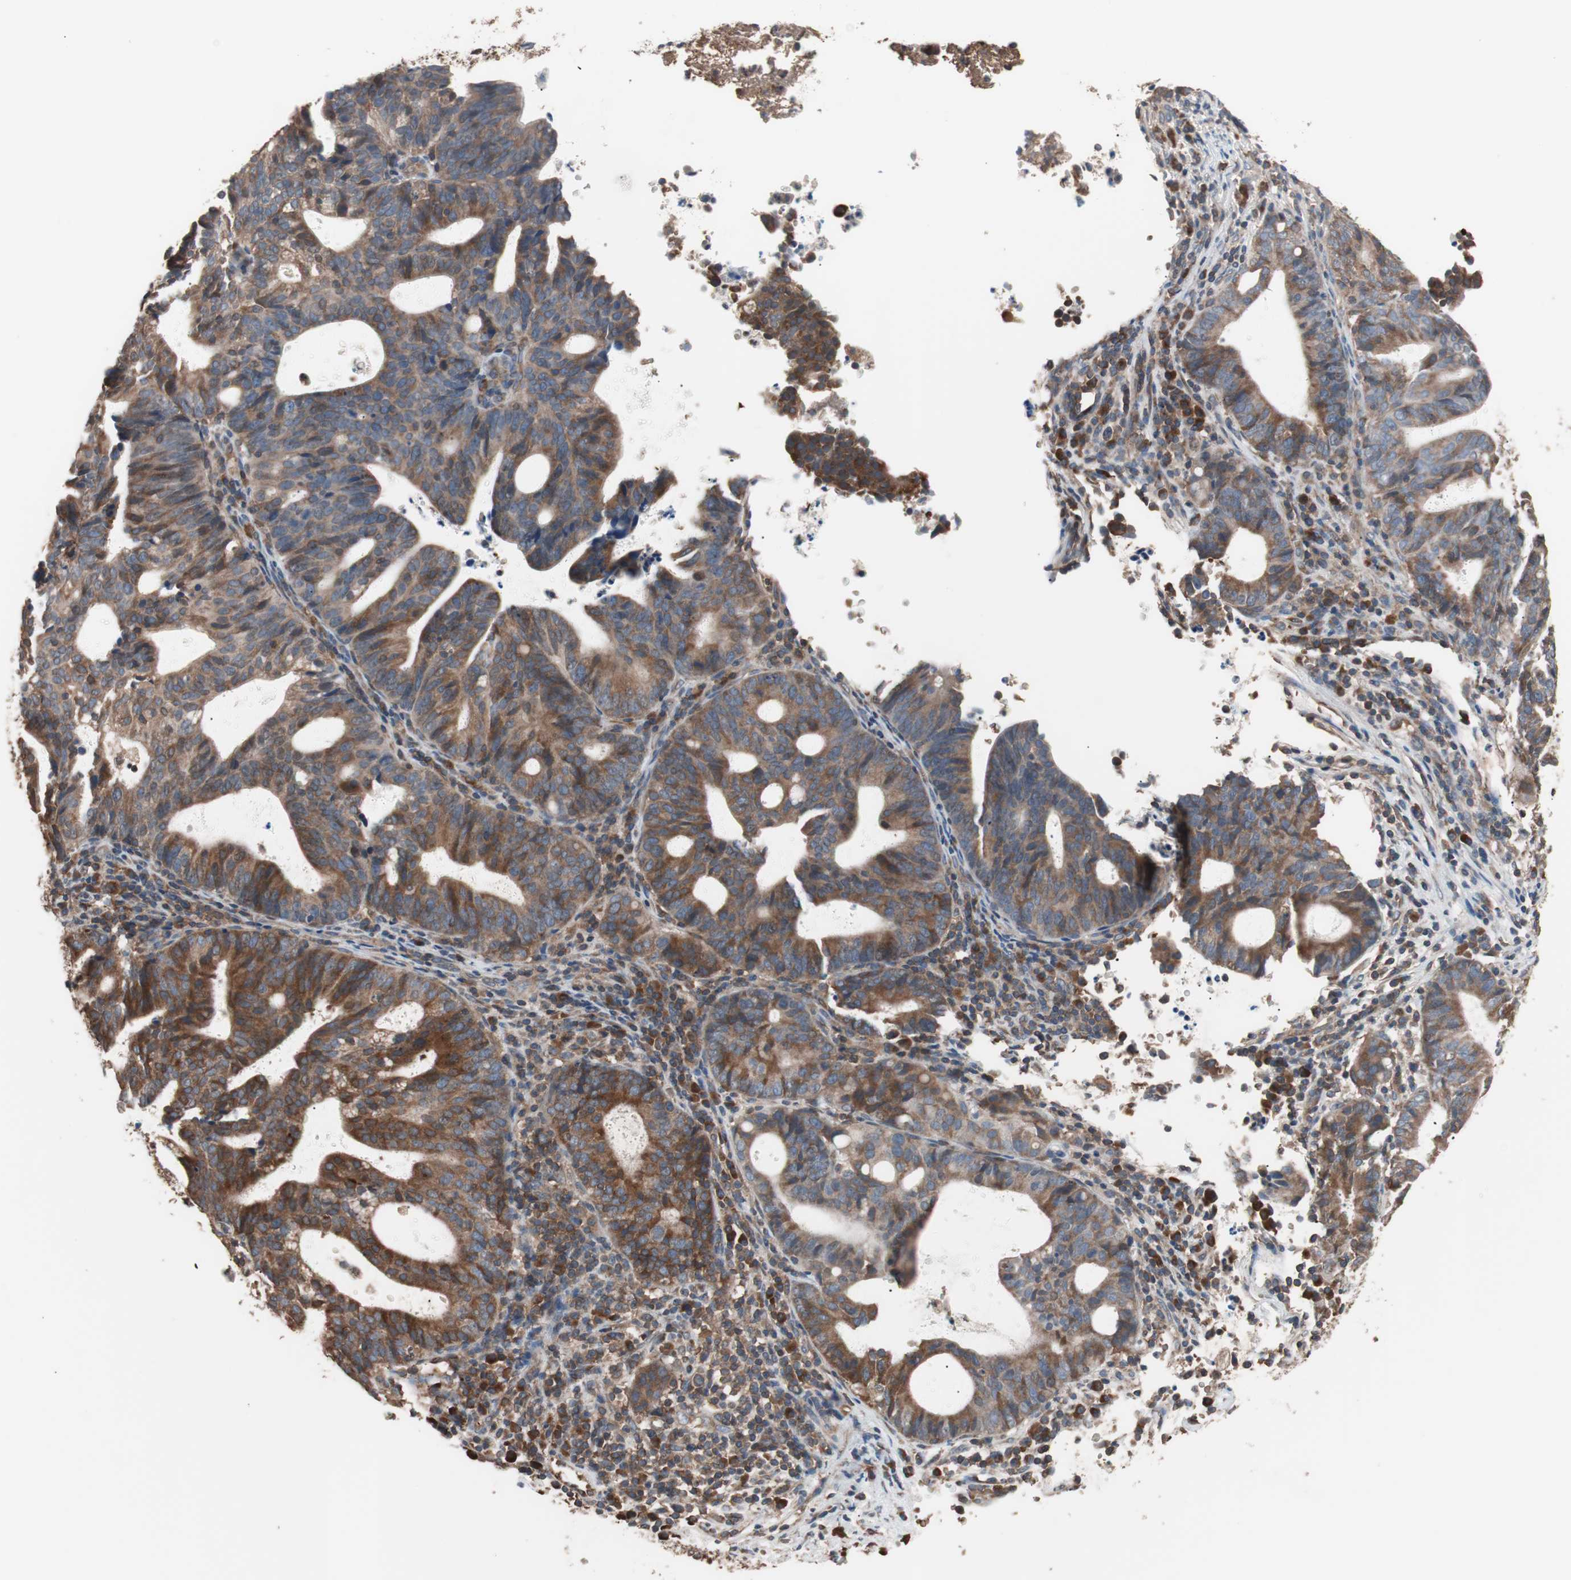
{"staining": {"intensity": "moderate", "quantity": ">75%", "location": "cytoplasmic/membranous"}, "tissue": "endometrial cancer", "cell_type": "Tumor cells", "image_type": "cancer", "snomed": [{"axis": "morphology", "description": "Adenocarcinoma, NOS"}, {"axis": "topography", "description": "Uterus"}], "caption": "Immunohistochemical staining of endometrial adenocarcinoma exhibits medium levels of moderate cytoplasmic/membranous staining in approximately >75% of tumor cells.", "gene": "GLYCTK", "patient": {"sex": "female", "age": 83}}